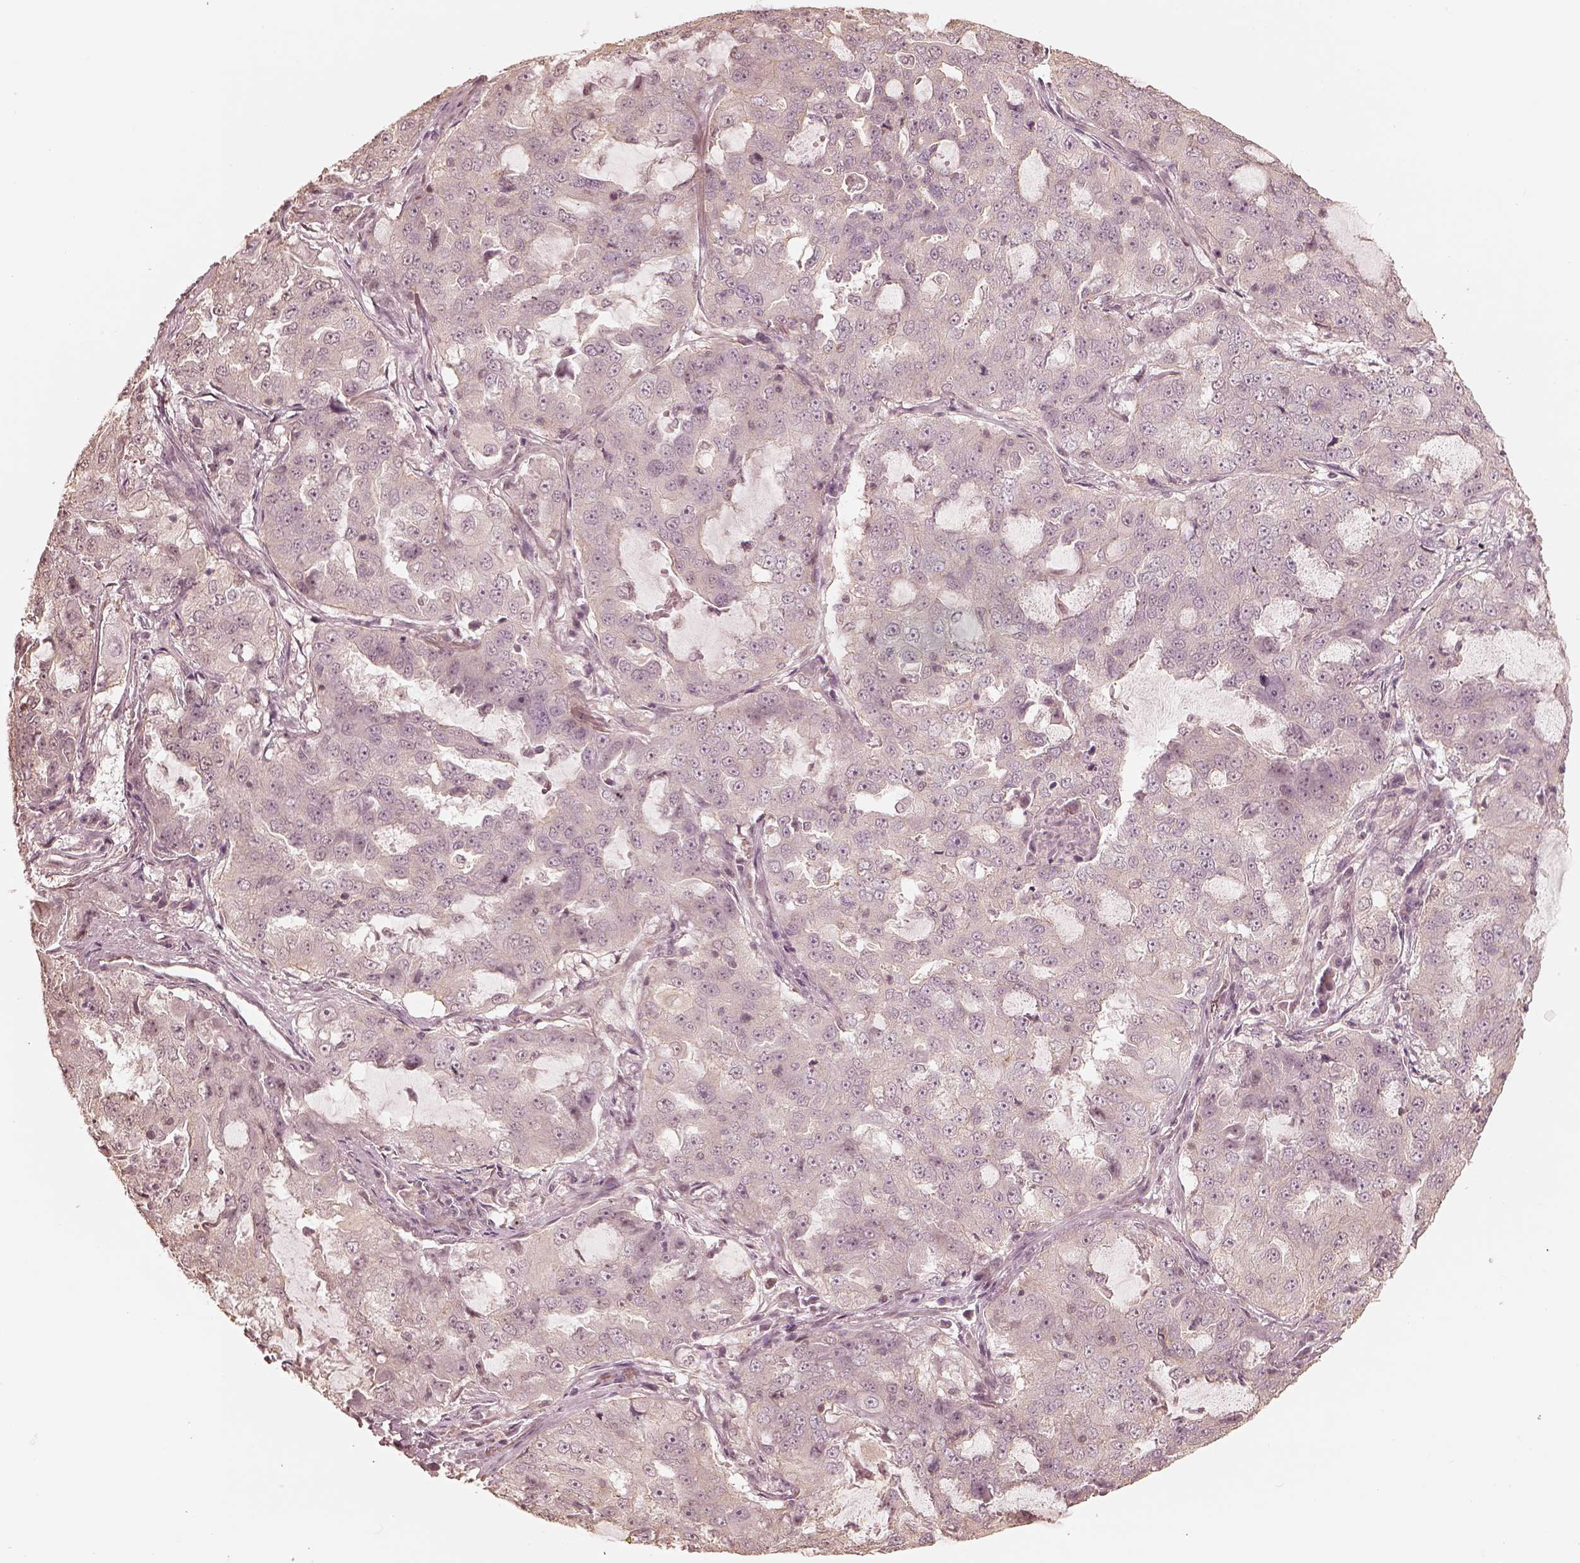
{"staining": {"intensity": "negative", "quantity": "none", "location": "none"}, "tissue": "lung cancer", "cell_type": "Tumor cells", "image_type": "cancer", "snomed": [{"axis": "morphology", "description": "Adenocarcinoma, NOS"}, {"axis": "topography", "description": "Lung"}], "caption": "Protein analysis of lung cancer (adenocarcinoma) shows no significant expression in tumor cells.", "gene": "KIF5C", "patient": {"sex": "female", "age": 61}}